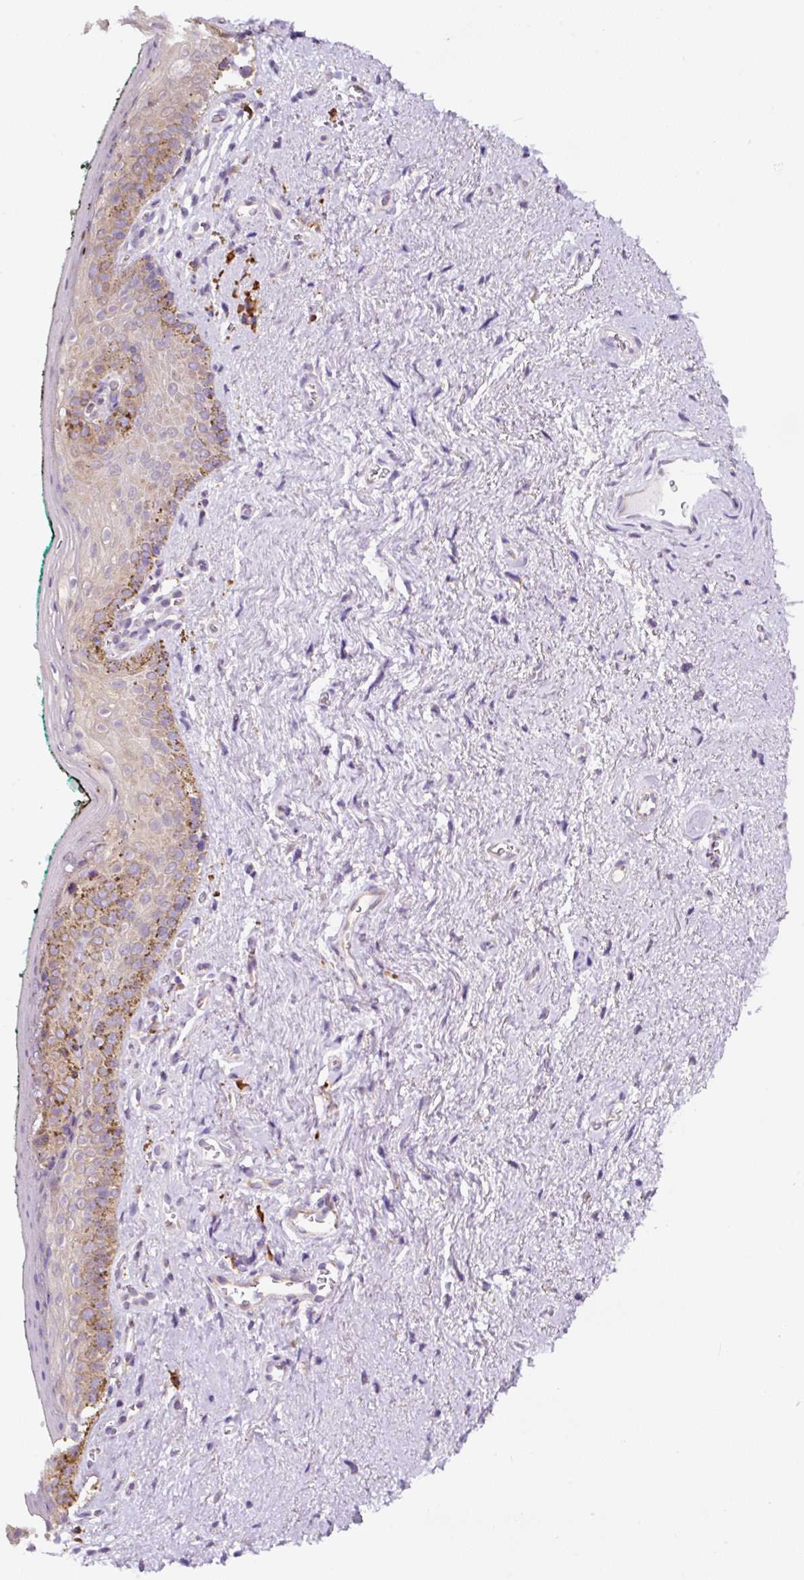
{"staining": {"intensity": "weak", "quantity": "<25%", "location": "cytoplasmic/membranous"}, "tissue": "vagina", "cell_type": "Squamous epithelial cells", "image_type": "normal", "snomed": [{"axis": "morphology", "description": "Normal tissue, NOS"}, {"axis": "topography", "description": "Vulva"}, {"axis": "topography", "description": "Vagina"}, {"axis": "topography", "description": "Peripheral nerve tissue"}], "caption": "Immunohistochemical staining of benign vagina displays no significant staining in squamous epithelial cells.", "gene": "DDOST", "patient": {"sex": "female", "age": 66}}